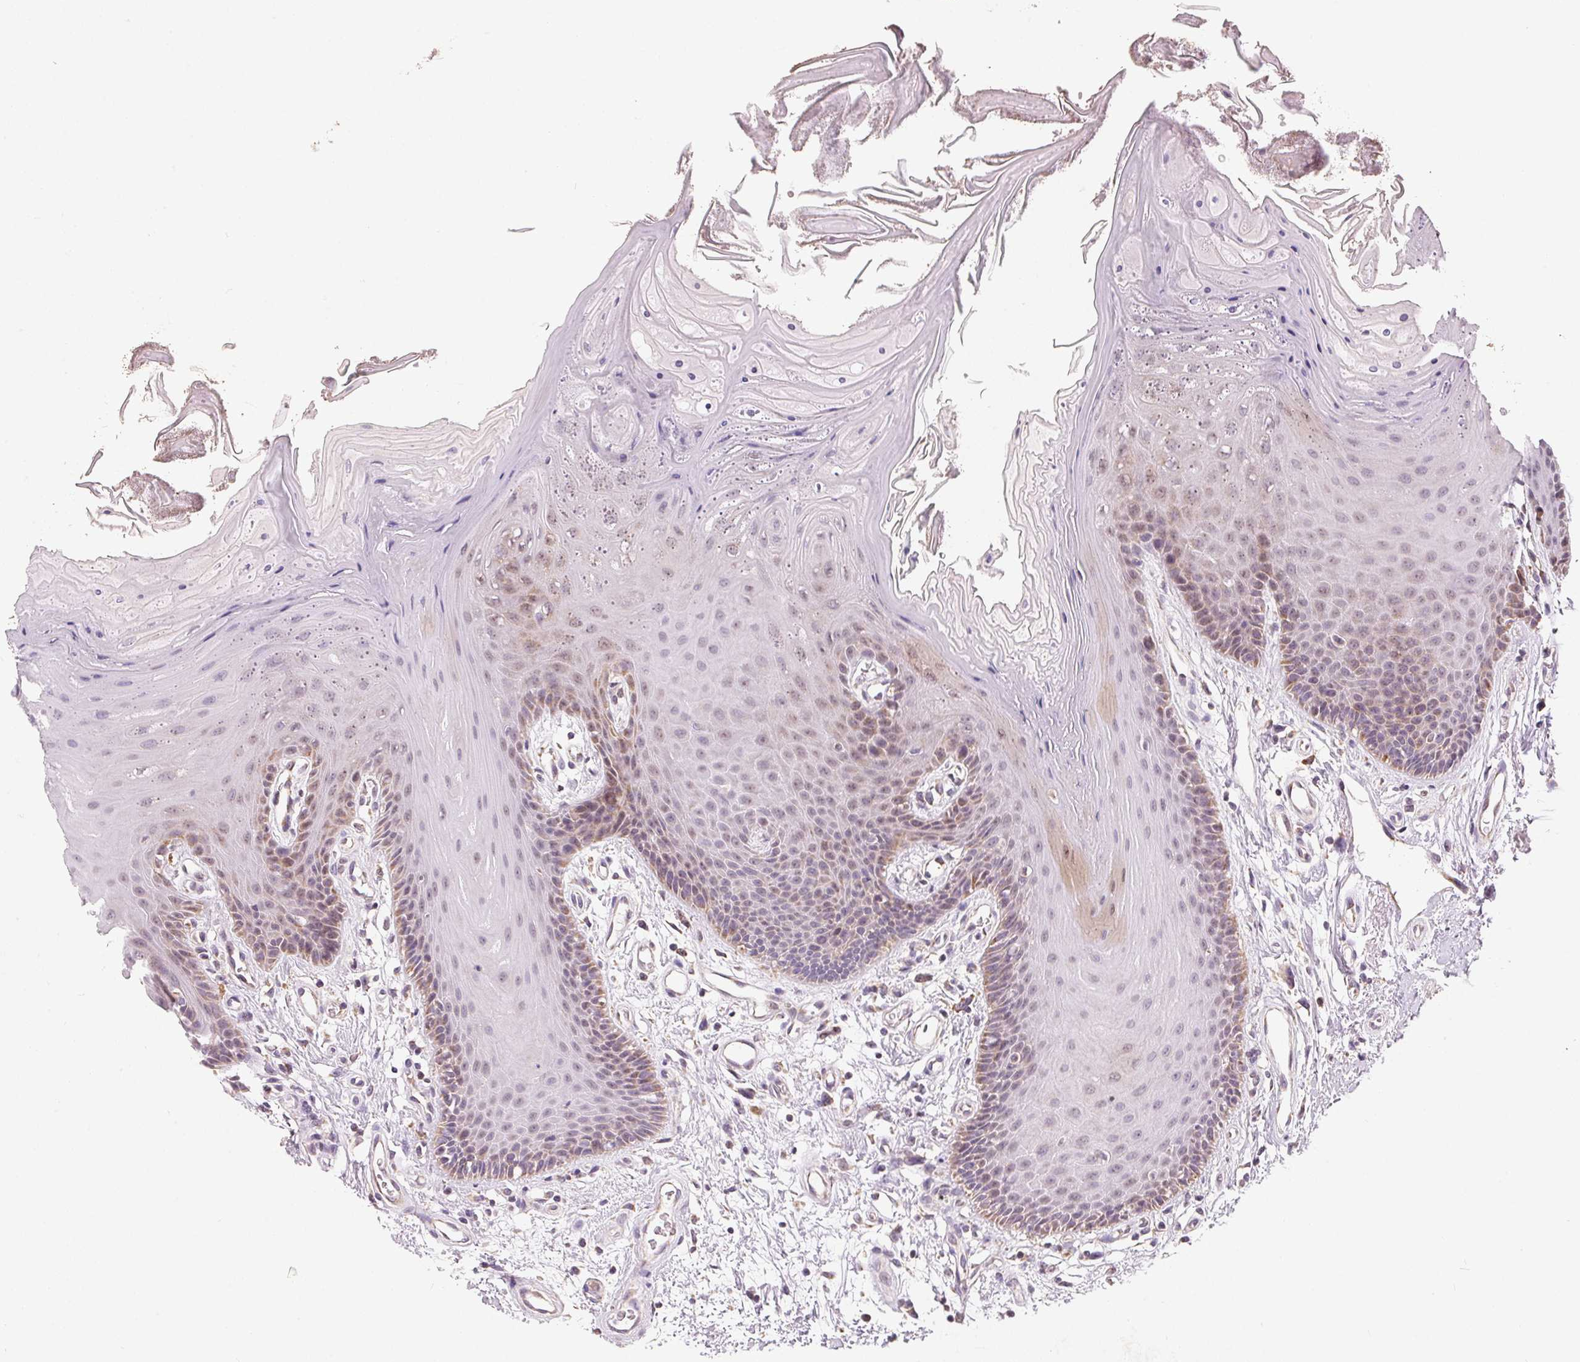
{"staining": {"intensity": "weak", "quantity": "<25%", "location": "cytoplasmic/membranous"}, "tissue": "oral mucosa", "cell_type": "Squamous epithelial cells", "image_type": "normal", "snomed": [{"axis": "morphology", "description": "Normal tissue, NOS"}, {"axis": "morphology", "description": "Normal morphology"}, {"axis": "topography", "description": "Oral tissue"}], "caption": "A histopathology image of oral mucosa stained for a protein shows no brown staining in squamous epithelial cells.", "gene": "COQ7", "patient": {"sex": "female", "age": 76}}